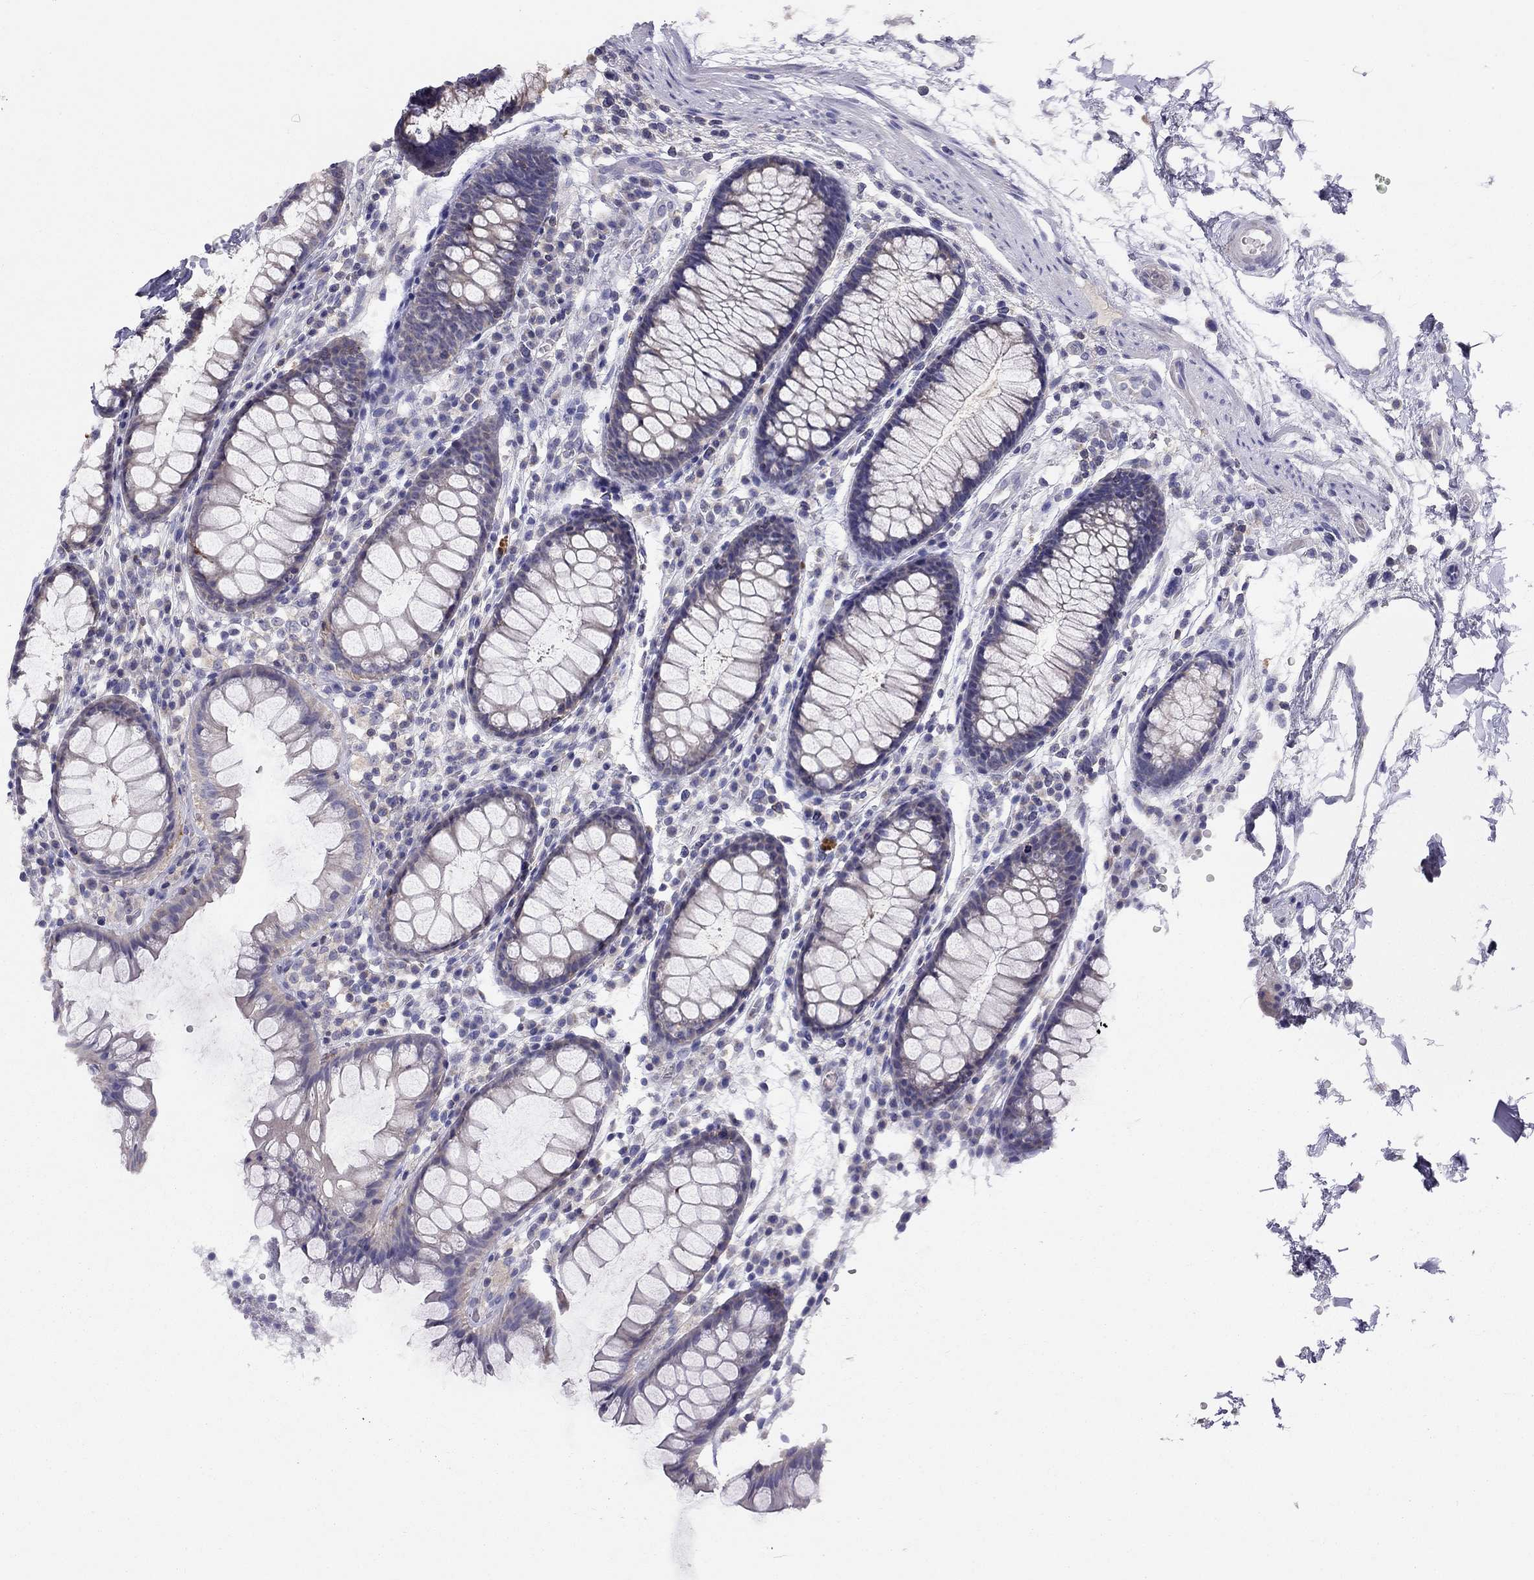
{"staining": {"intensity": "negative", "quantity": "none", "location": "none"}, "tissue": "colon", "cell_type": "Endothelial cells", "image_type": "normal", "snomed": [{"axis": "morphology", "description": "Normal tissue, NOS"}, {"axis": "topography", "description": "Colon"}], "caption": "Protein analysis of normal colon demonstrates no significant expression in endothelial cells.", "gene": "CITED1", "patient": {"sex": "male", "age": 76}}